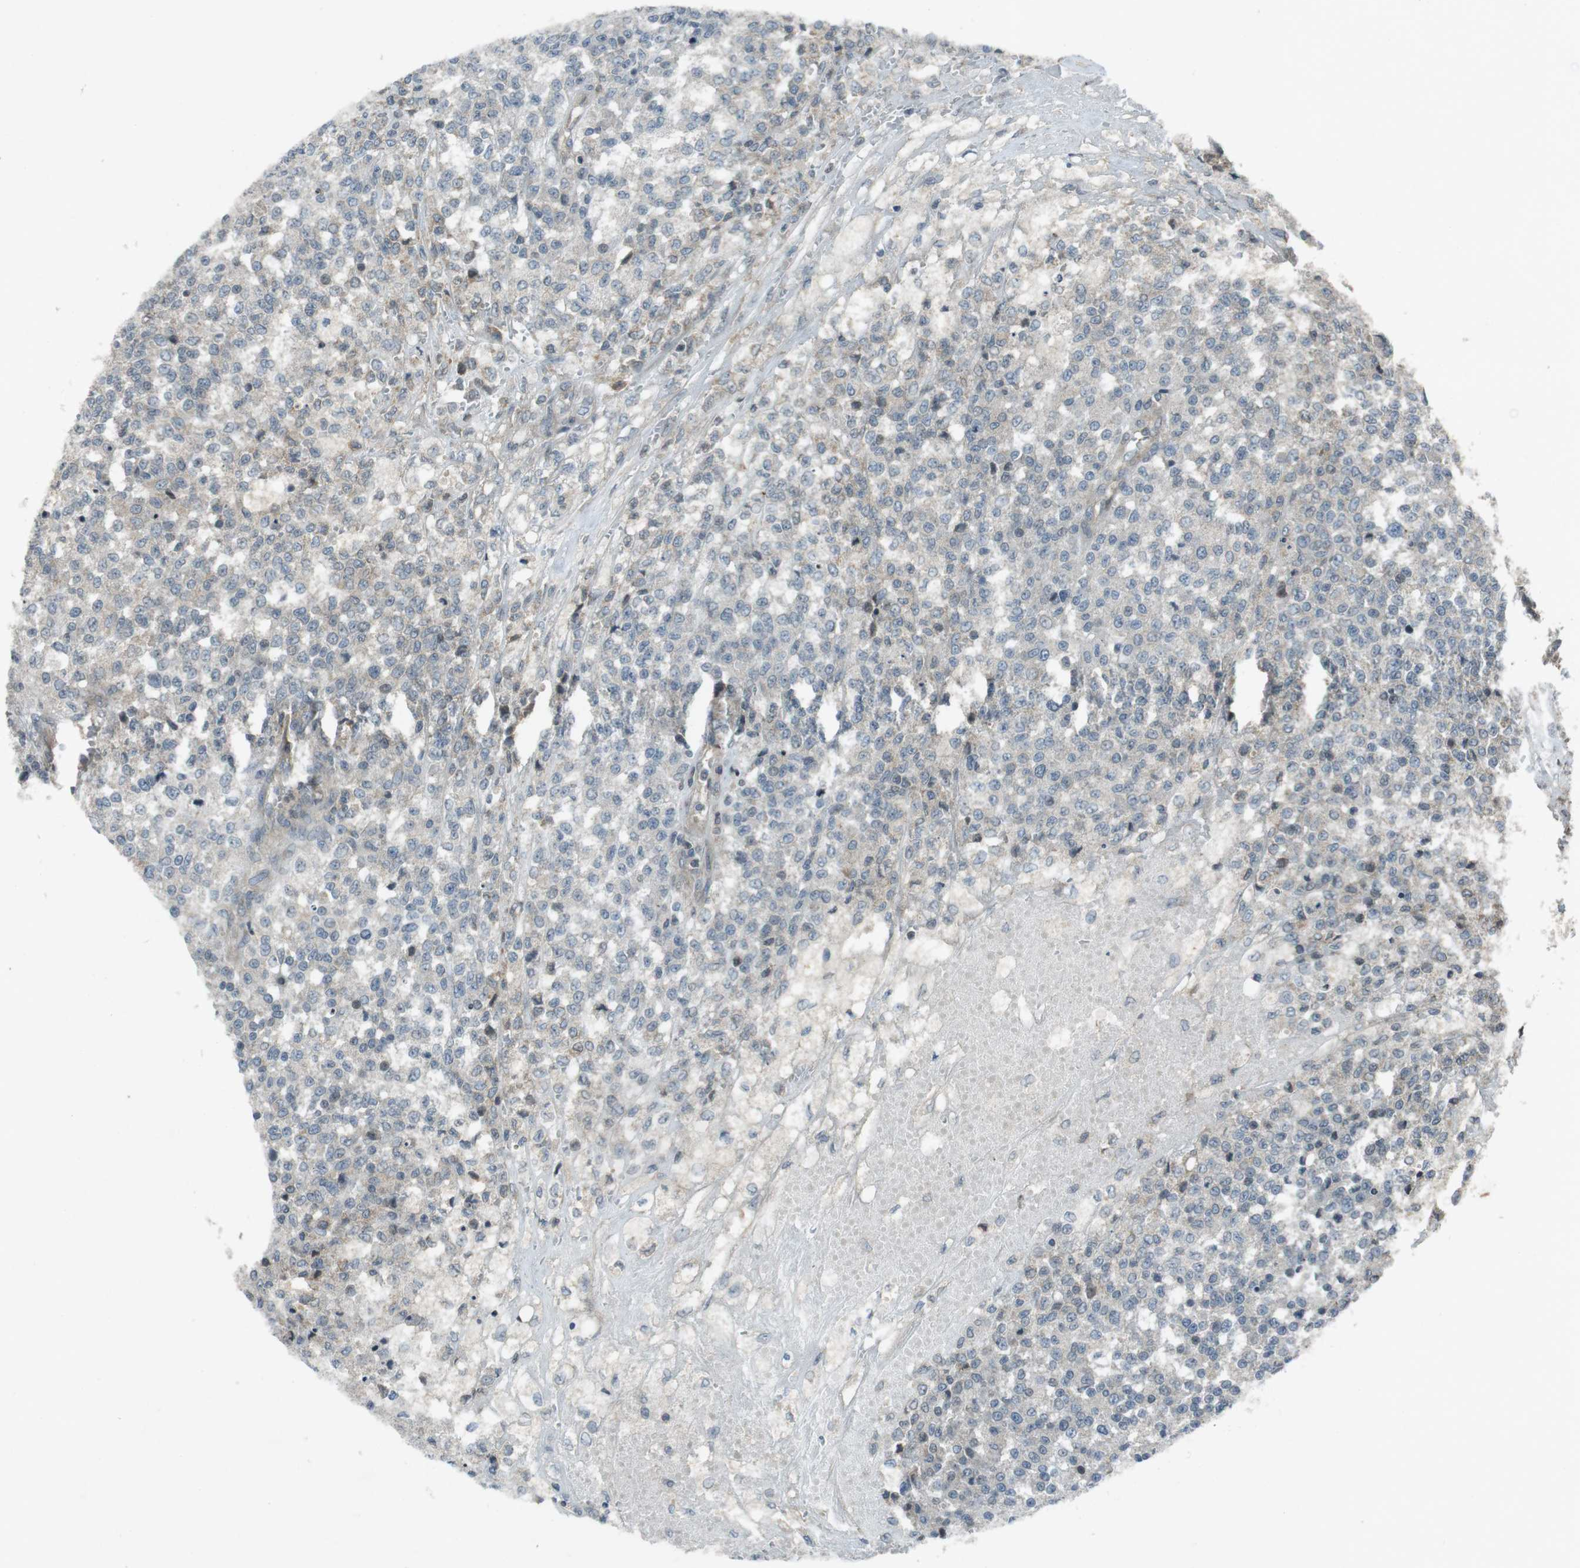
{"staining": {"intensity": "negative", "quantity": "none", "location": "none"}, "tissue": "testis cancer", "cell_type": "Tumor cells", "image_type": "cancer", "snomed": [{"axis": "morphology", "description": "Seminoma, NOS"}, {"axis": "topography", "description": "Testis"}], "caption": "A photomicrograph of human testis cancer (seminoma) is negative for staining in tumor cells. The staining is performed using DAB (3,3'-diaminobenzidine) brown chromogen with nuclei counter-stained in using hematoxylin.", "gene": "ZYX", "patient": {"sex": "male", "age": 59}}